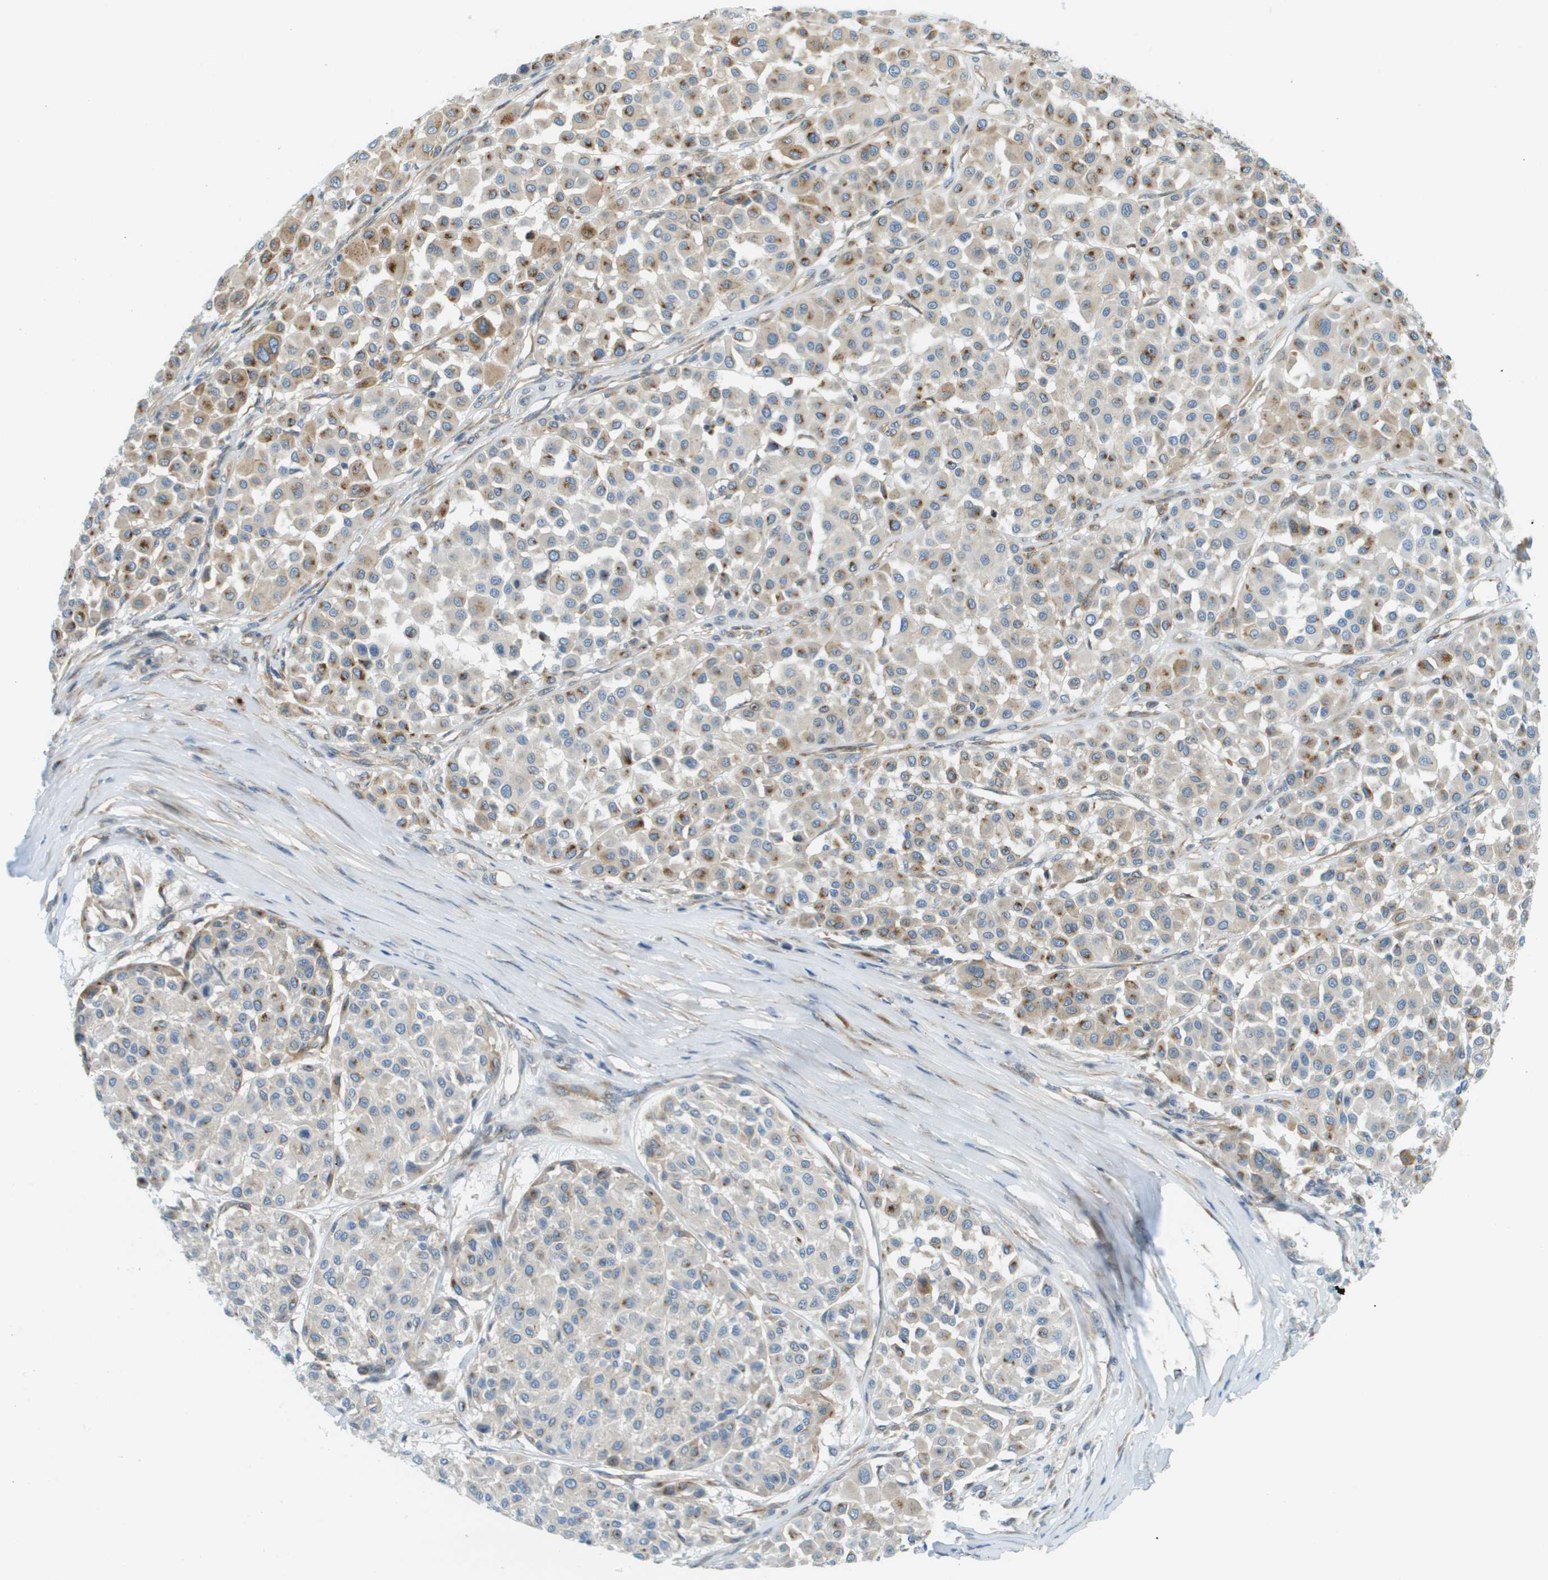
{"staining": {"intensity": "moderate", "quantity": "25%-75%", "location": "cytoplasmic/membranous"}, "tissue": "melanoma", "cell_type": "Tumor cells", "image_type": "cancer", "snomed": [{"axis": "morphology", "description": "Malignant melanoma, Metastatic site"}, {"axis": "topography", "description": "Soft tissue"}], "caption": "The photomicrograph reveals immunohistochemical staining of melanoma. There is moderate cytoplasmic/membranous positivity is seen in about 25%-75% of tumor cells. Immunohistochemistry stains the protein in brown and the nuclei are stained blue.", "gene": "ACBD3", "patient": {"sex": "male", "age": 41}}